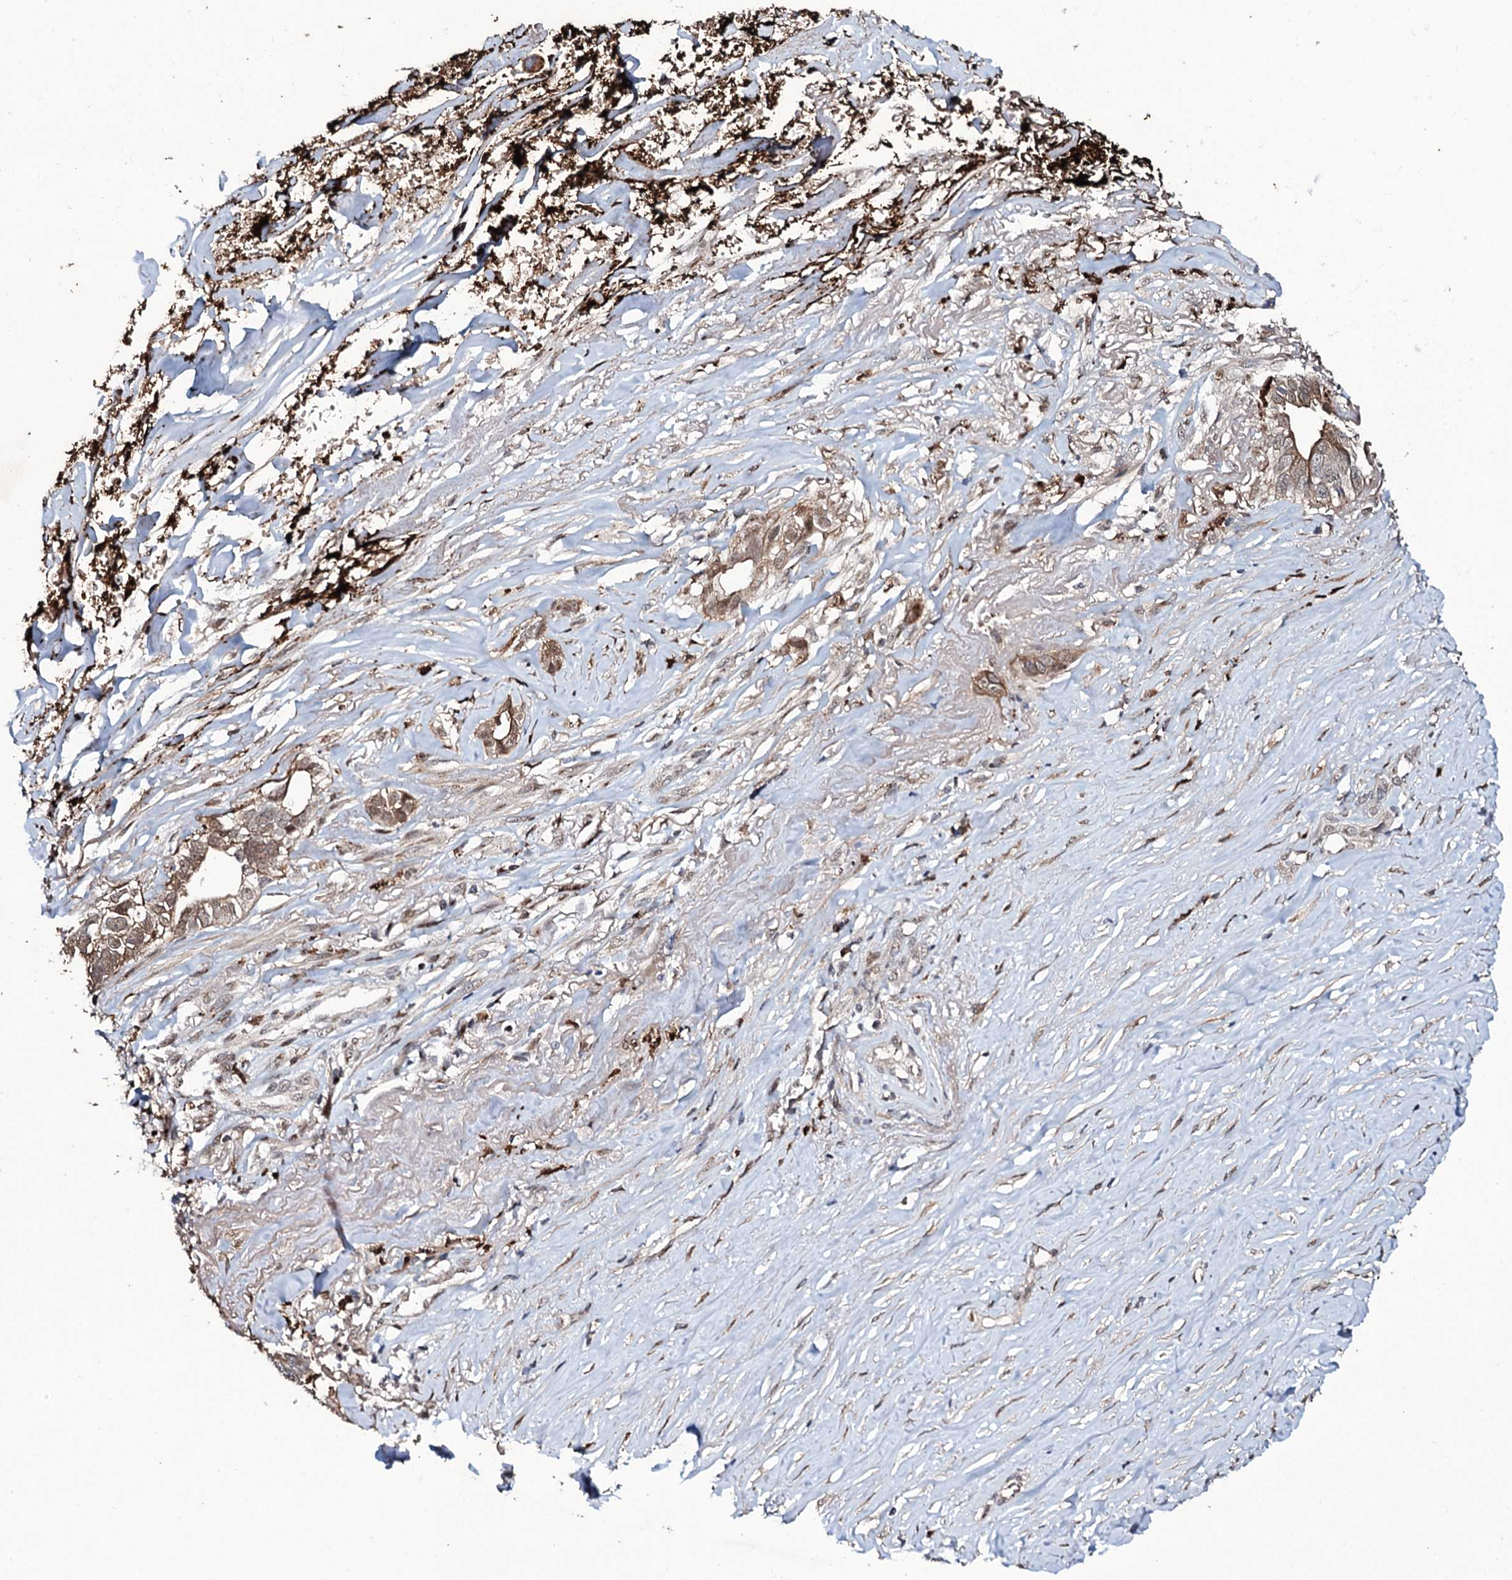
{"staining": {"intensity": "moderate", "quantity": ">75%", "location": "cytoplasmic/membranous"}, "tissue": "liver cancer", "cell_type": "Tumor cells", "image_type": "cancer", "snomed": [{"axis": "morphology", "description": "Cholangiocarcinoma"}, {"axis": "topography", "description": "Liver"}], "caption": "Liver cancer (cholangiocarcinoma) stained for a protein shows moderate cytoplasmic/membranous positivity in tumor cells.", "gene": "COG6", "patient": {"sex": "female", "age": 79}}